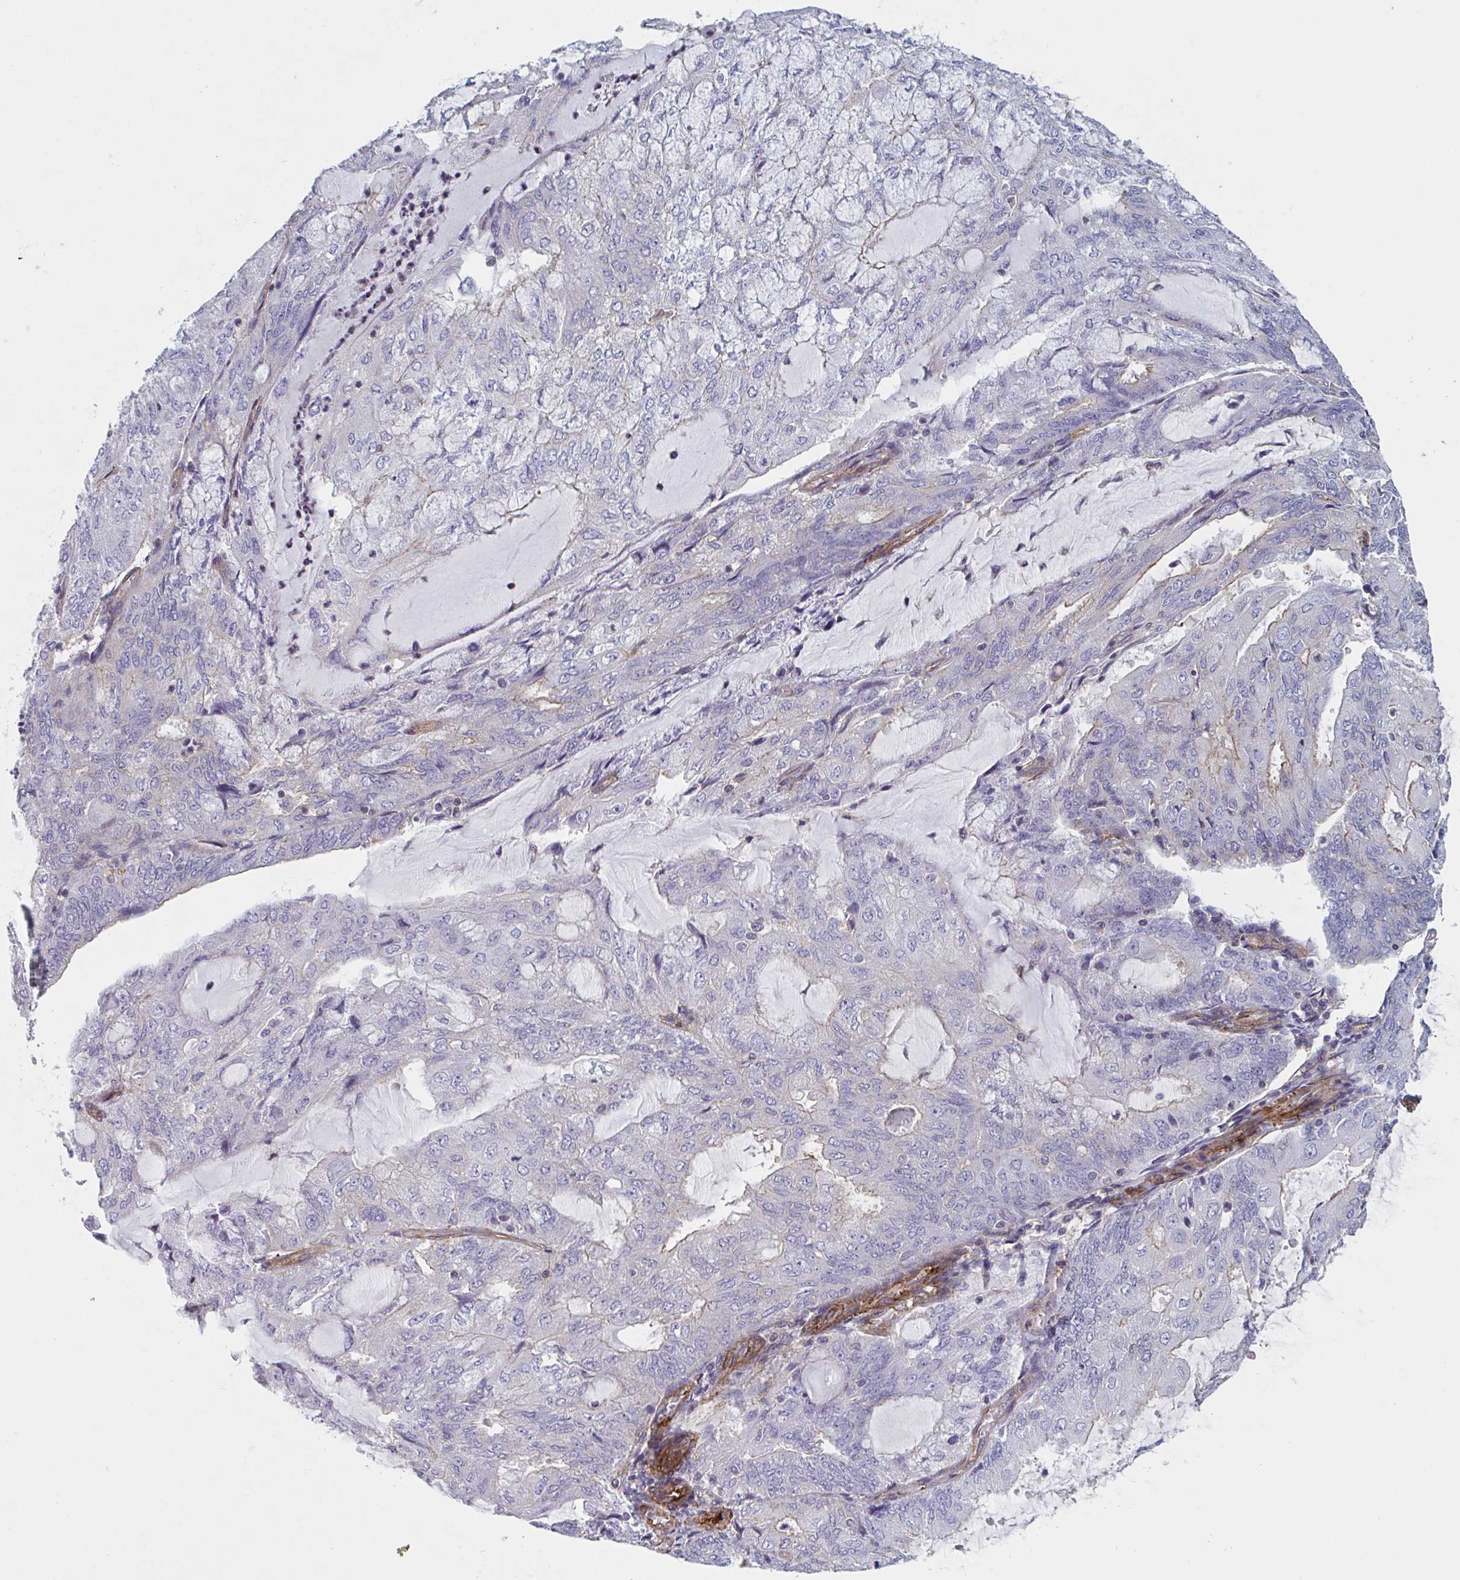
{"staining": {"intensity": "negative", "quantity": "none", "location": "none"}, "tissue": "endometrial cancer", "cell_type": "Tumor cells", "image_type": "cancer", "snomed": [{"axis": "morphology", "description": "Adenocarcinoma, NOS"}, {"axis": "topography", "description": "Endometrium"}], "caption": "There is no significant positivity in tumor cells of endometrial adenocarcinoma.", "gene": "SHISA7", "patient": {"sex": "female", "age": 81}}